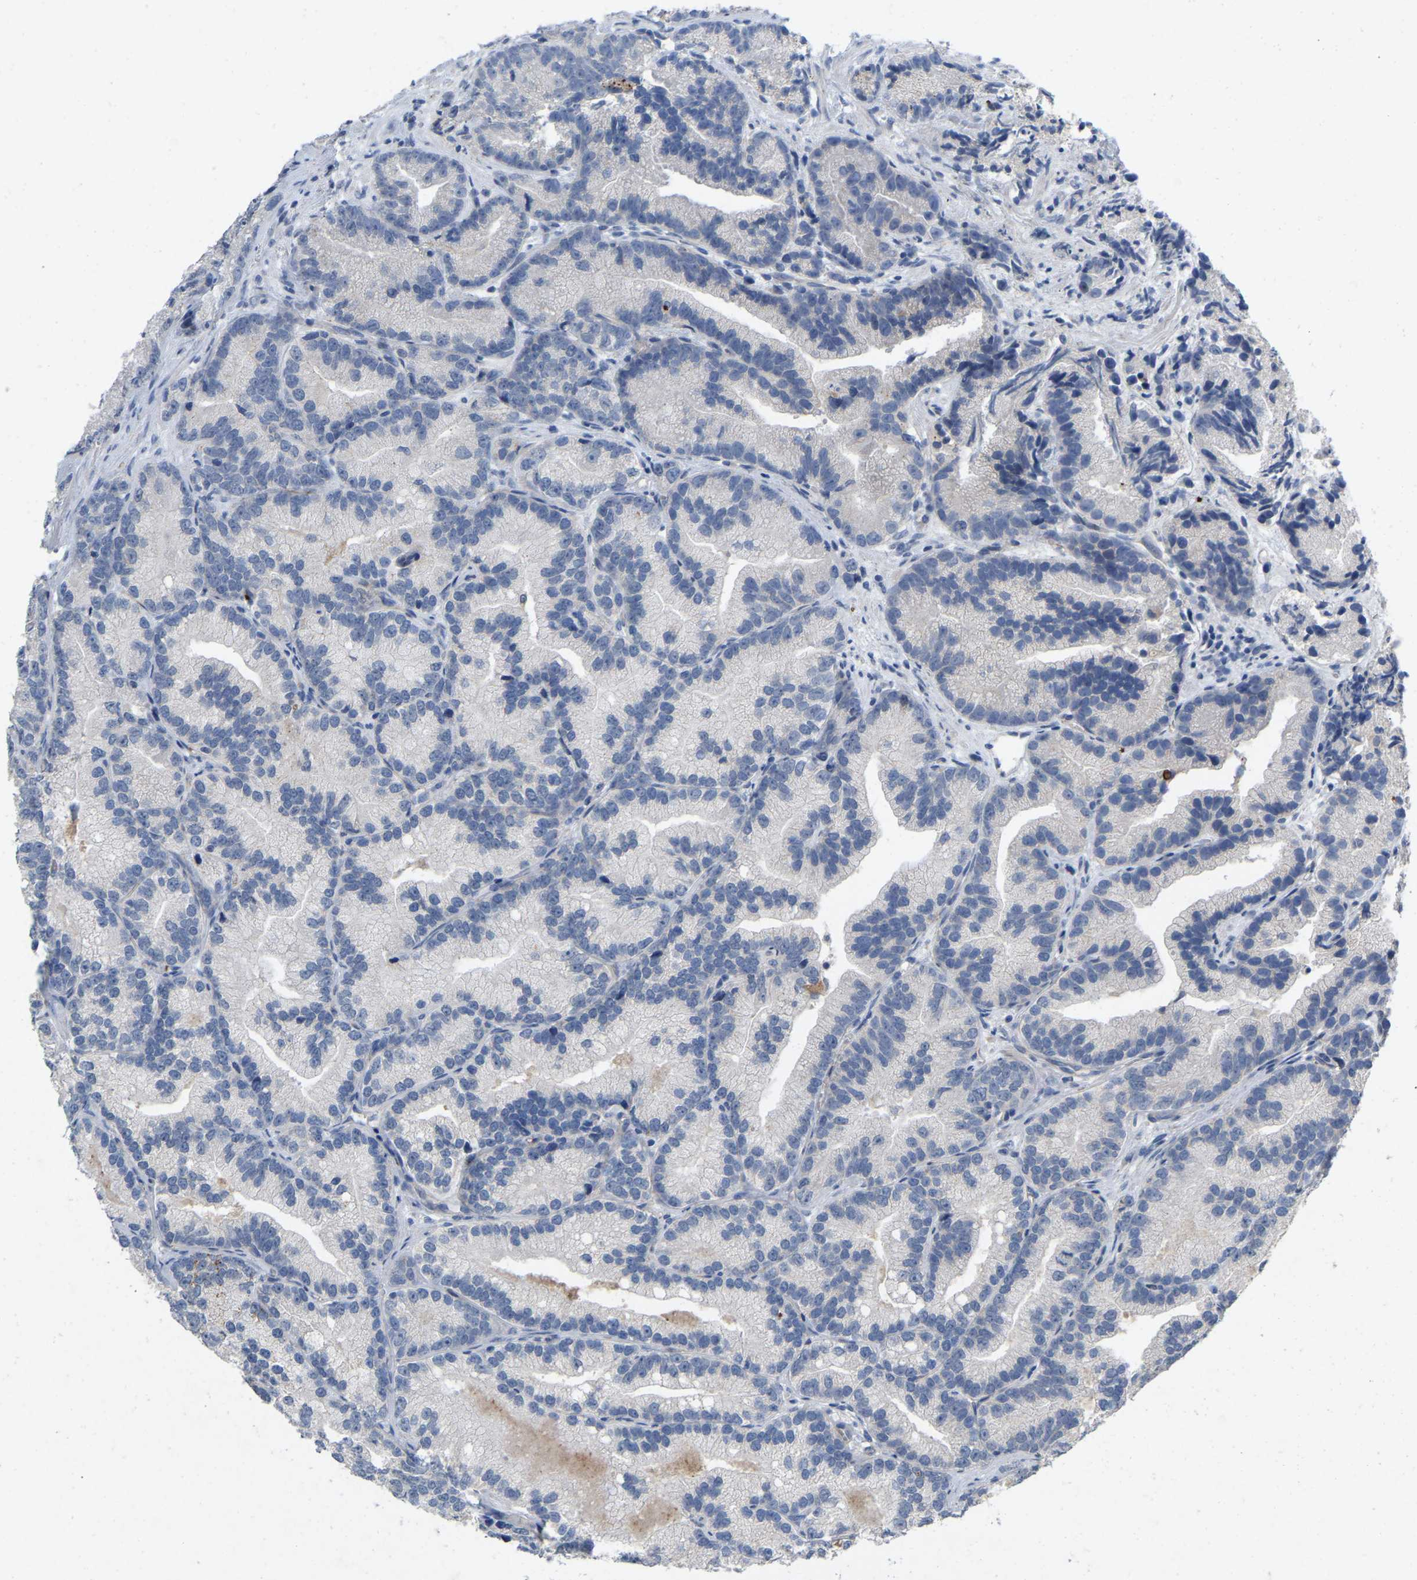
{"staining": {"intensity": "negative", "quantity": "none", "location": "none"}, "tissue": "prostate cancer", "cell_type": "Tumor cells", "image_type": "cancer", "snomed": [{"axis": "morphology", "description": "Adenocarcinoma, Low grade"}, {"axis": "topography", "description": "Prostate"}], "caption": "Protein analysis of low-grade adenocarcinoma (prostate) reveals no significant staining in tumor cells.", "gene": "RHEB", "patient": {"sex": "male", "age": 89}}